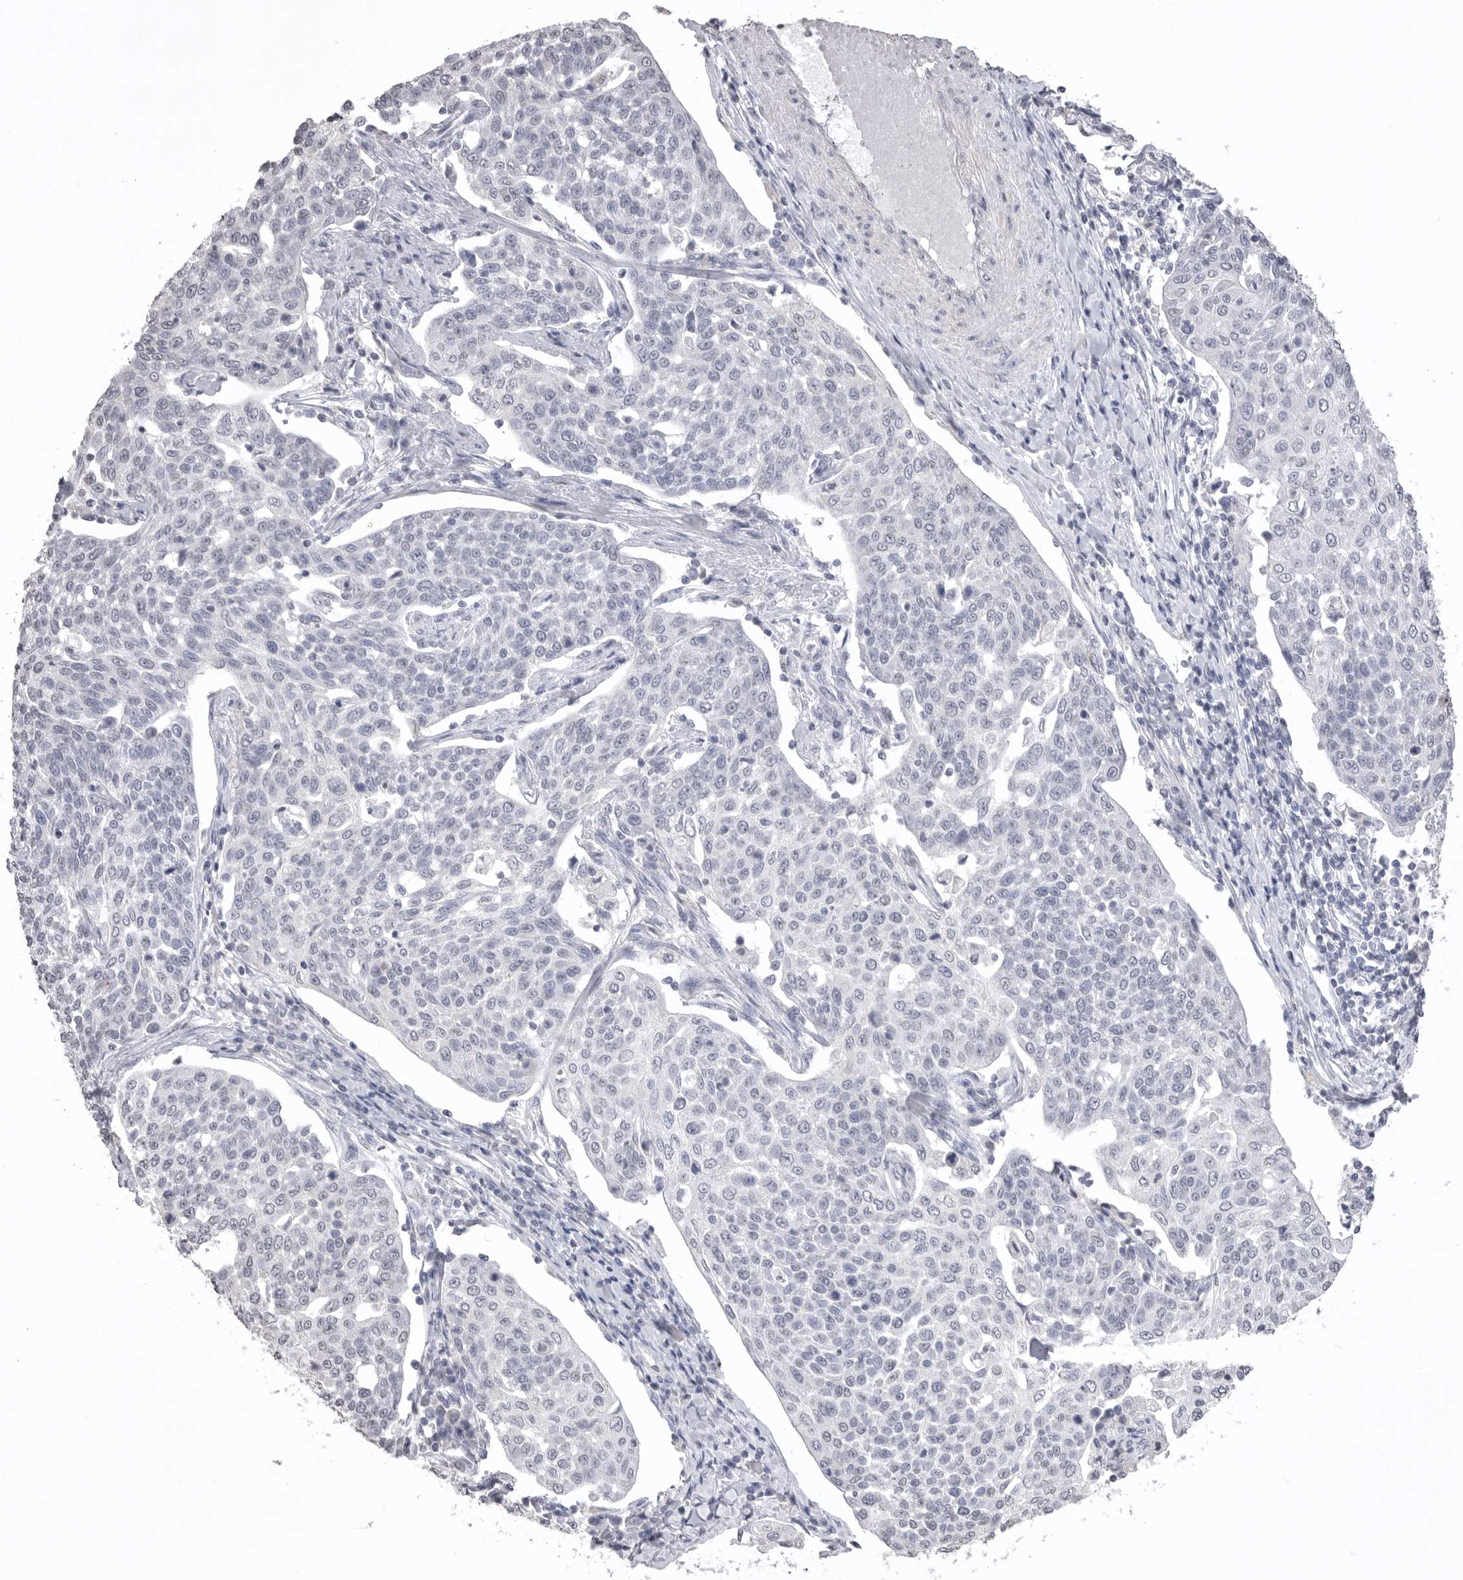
{"staining": {"intensity": "negative", "quantity": "none", "location": "none"}, "tissue": "cervical cancer", "cell_type": "Tumor cells", "image_type": "cancer", "snomed": [{"axis": "morphology", "description": "Squamous cell carcinoma, NOS"}, {"axis": "topography", "description": "Cervix"}], "caption": "This is a photomicrograph of IHC staining of squamous cell carcinoma (cervical), which shows no positivity in tumor cells. (IHC, brightfield microscopy, high magnification).", "gene": "ICAM5", "patient": {"sex": "female", "age": 34}}